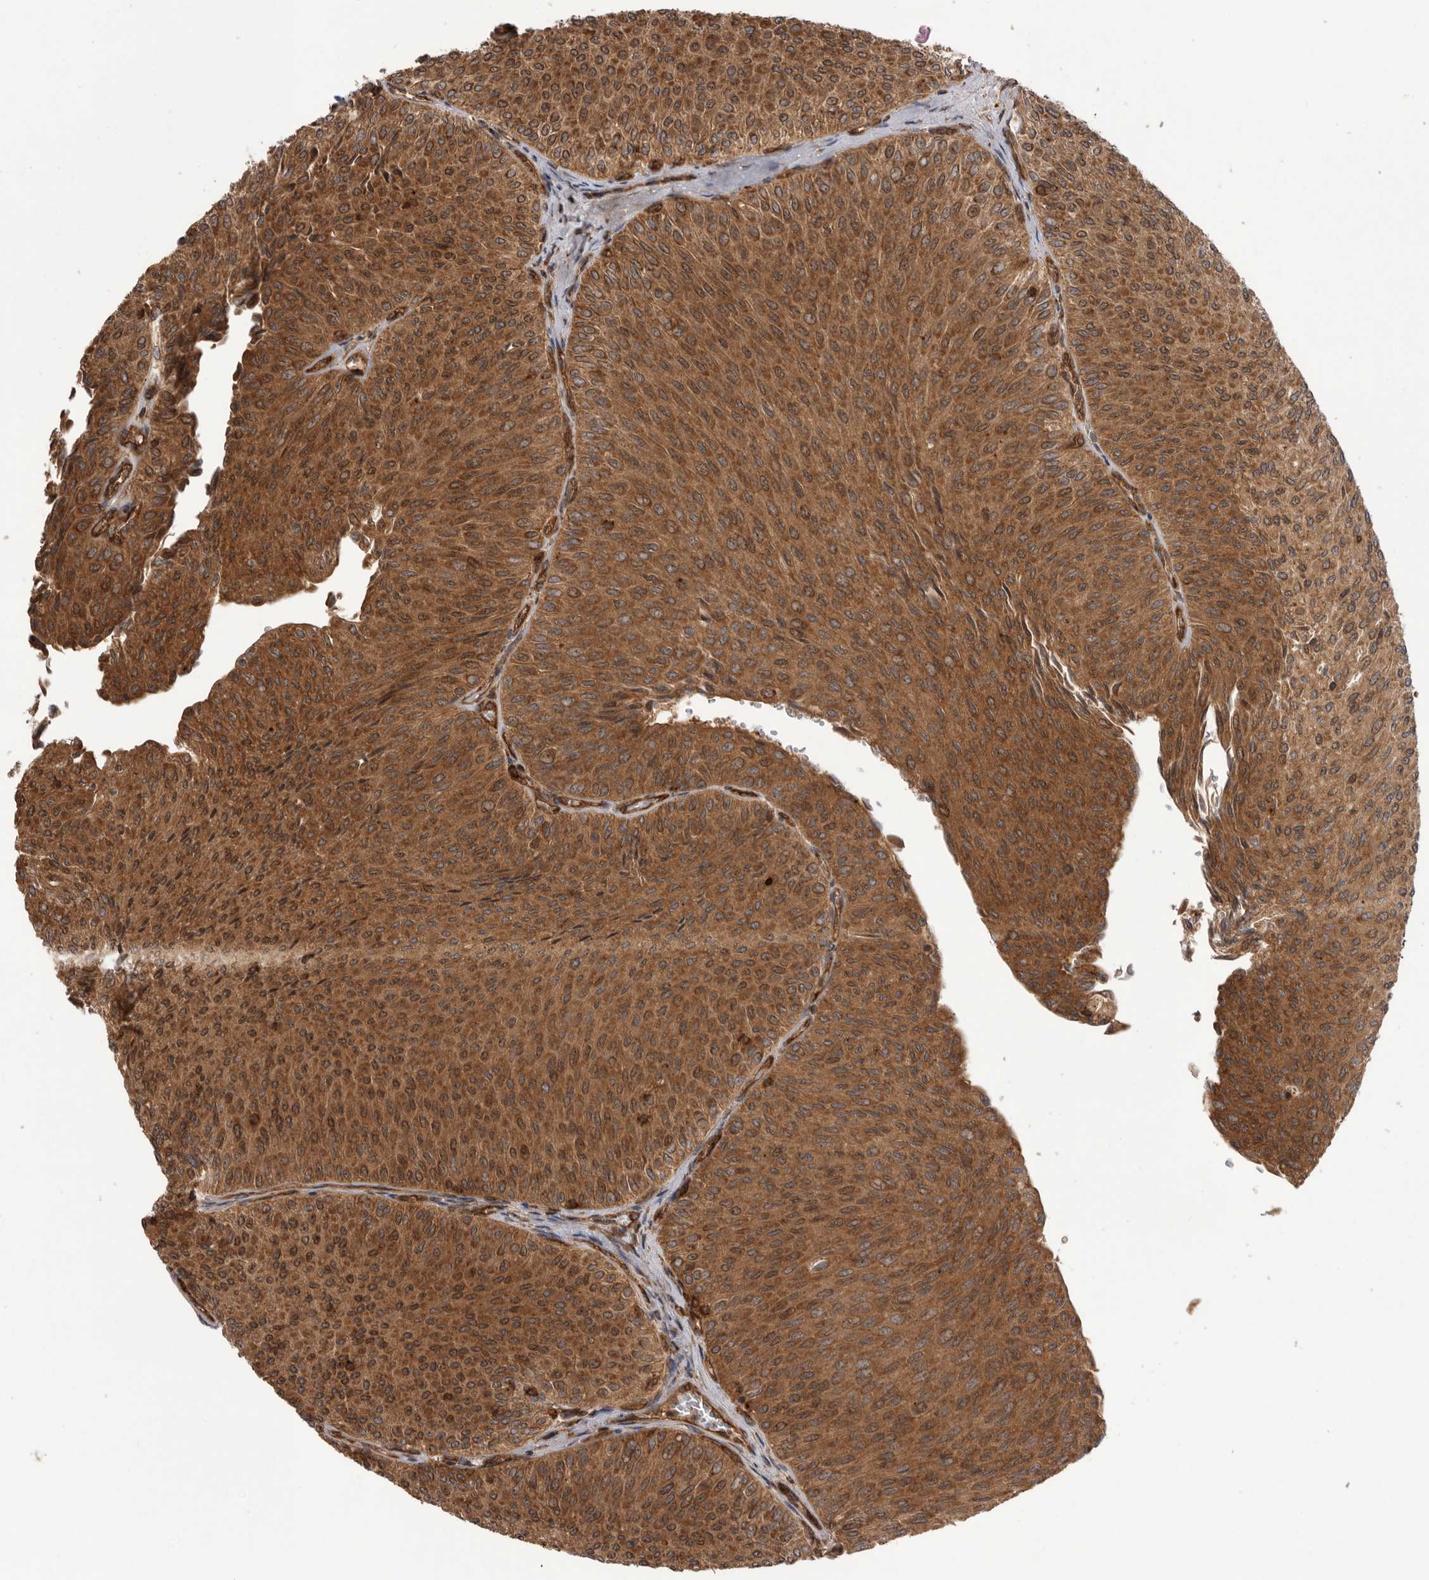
{"staining": {"intensity": "moderate", "quantity": ">75%", "location": "cytoplasmic/membranous,nuclear"}, "tissue": "urothelial cancer", "cell_type": "Tumor cells", "image_type": "cancer", "snomed": [{"axis": "morphology", "description": "Urothelial carcinoma, Low grade"}, {"axis": "topography", "description": "Urinary bladder"}], "caption": "Brown immunohistochemical staining in human urothelial carcinoma (low-grade) shows moderate cytoplasmic/membranous and nuclear staining in about >75% of tumor cells.", "gene": "DHDDS", "patient": {"sex": "male", "age": 78}}